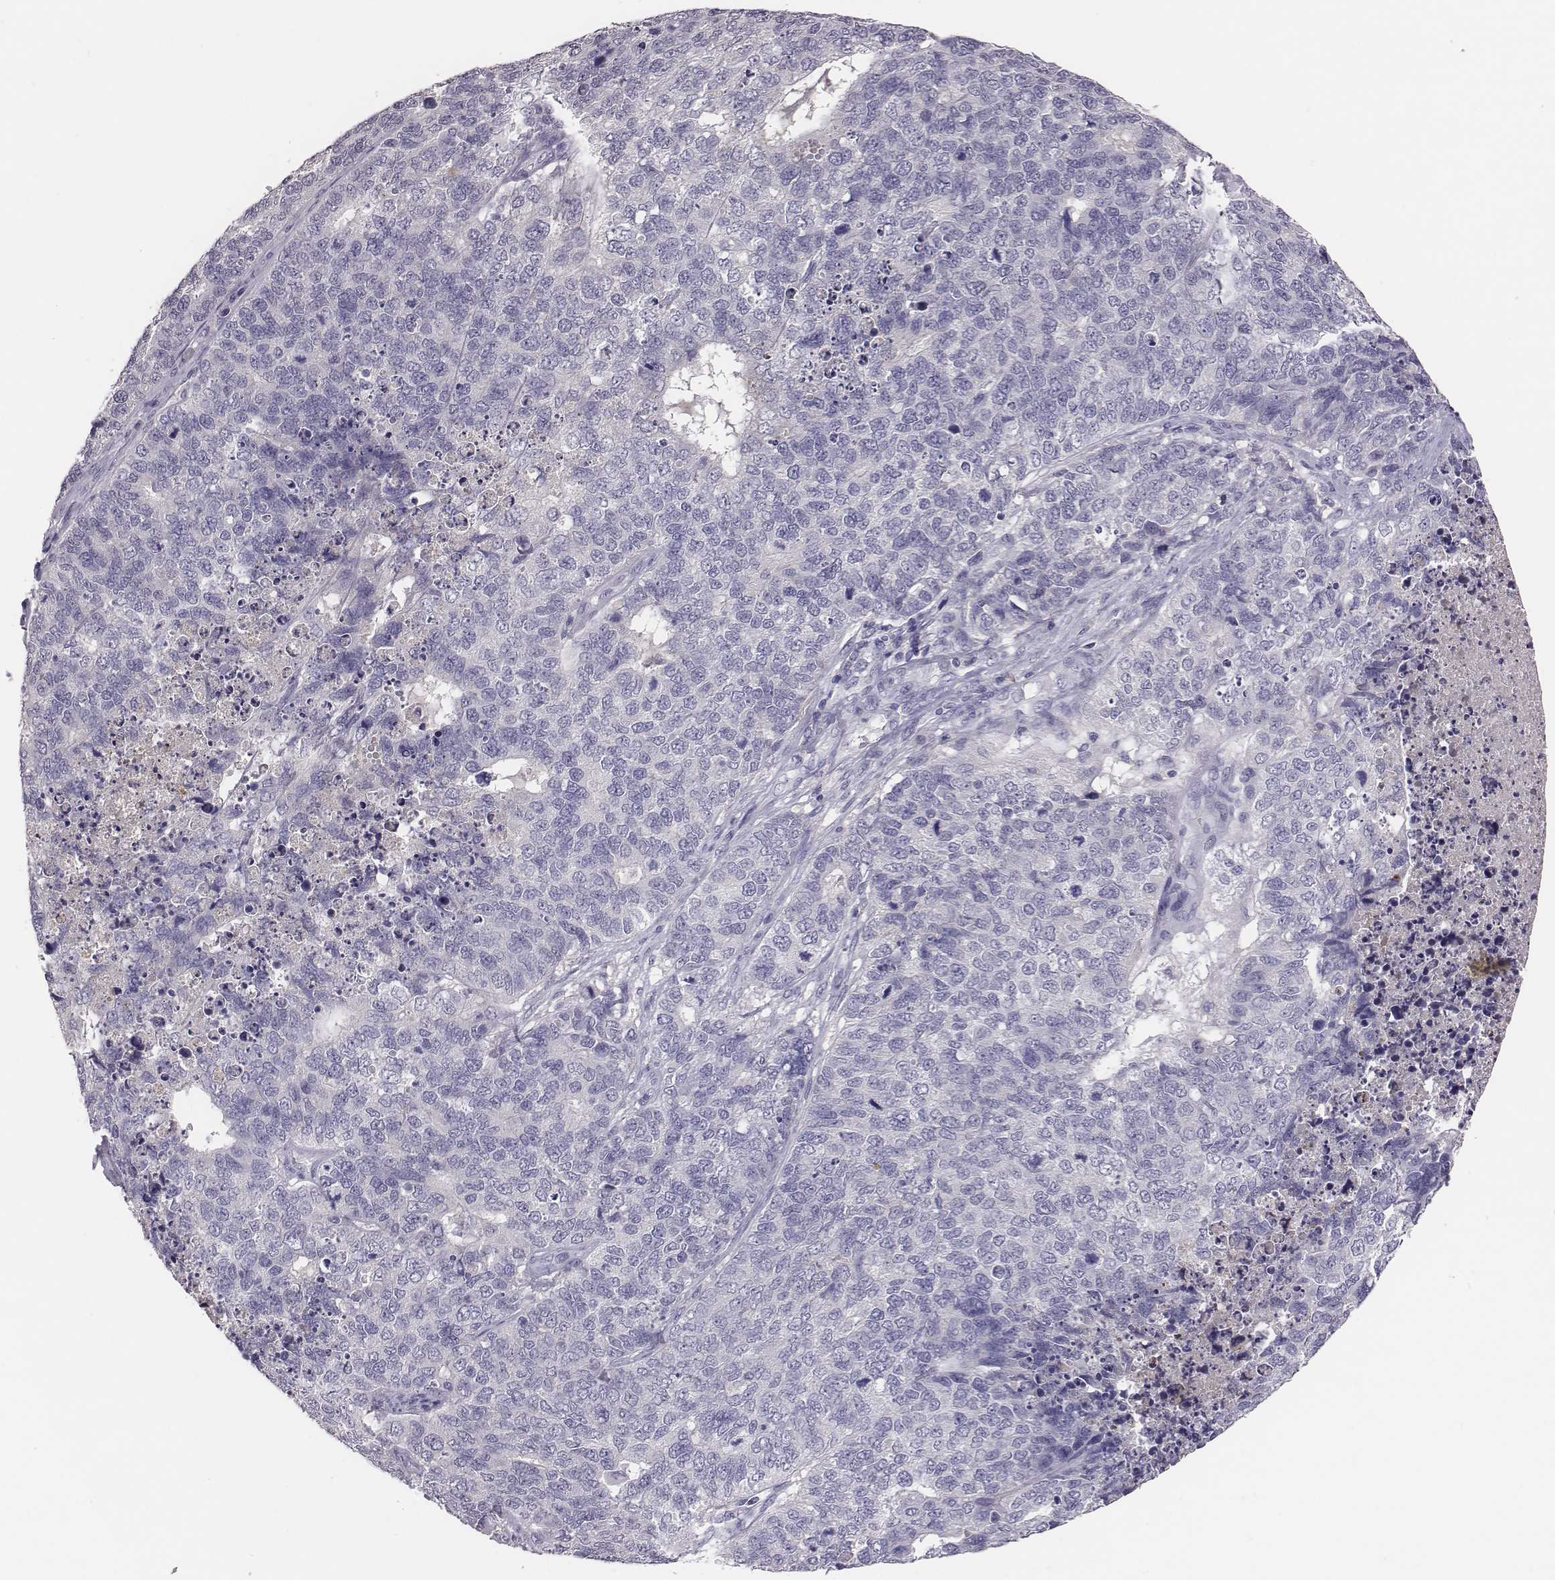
{"staining": {"intensity": "negative", "quantity": "none", "location": "none"}, "tissue": "cervical cancer", "cell_type": "Tumor cells", "image_type": "cancer", "snomed": [{"axis": "morphology", "description": "Squamous cell carcinoma, NOS"}, {"axis": "topography", "description": "Cervix"}], "caption": "Human squamous cell carcinoma (cervical) stained for a protein using immunohistochemistry (IHC) demonstrates no staining in tumor cells.", "gene": "EN1", "patient": {"sex": "female", "age": 63}}